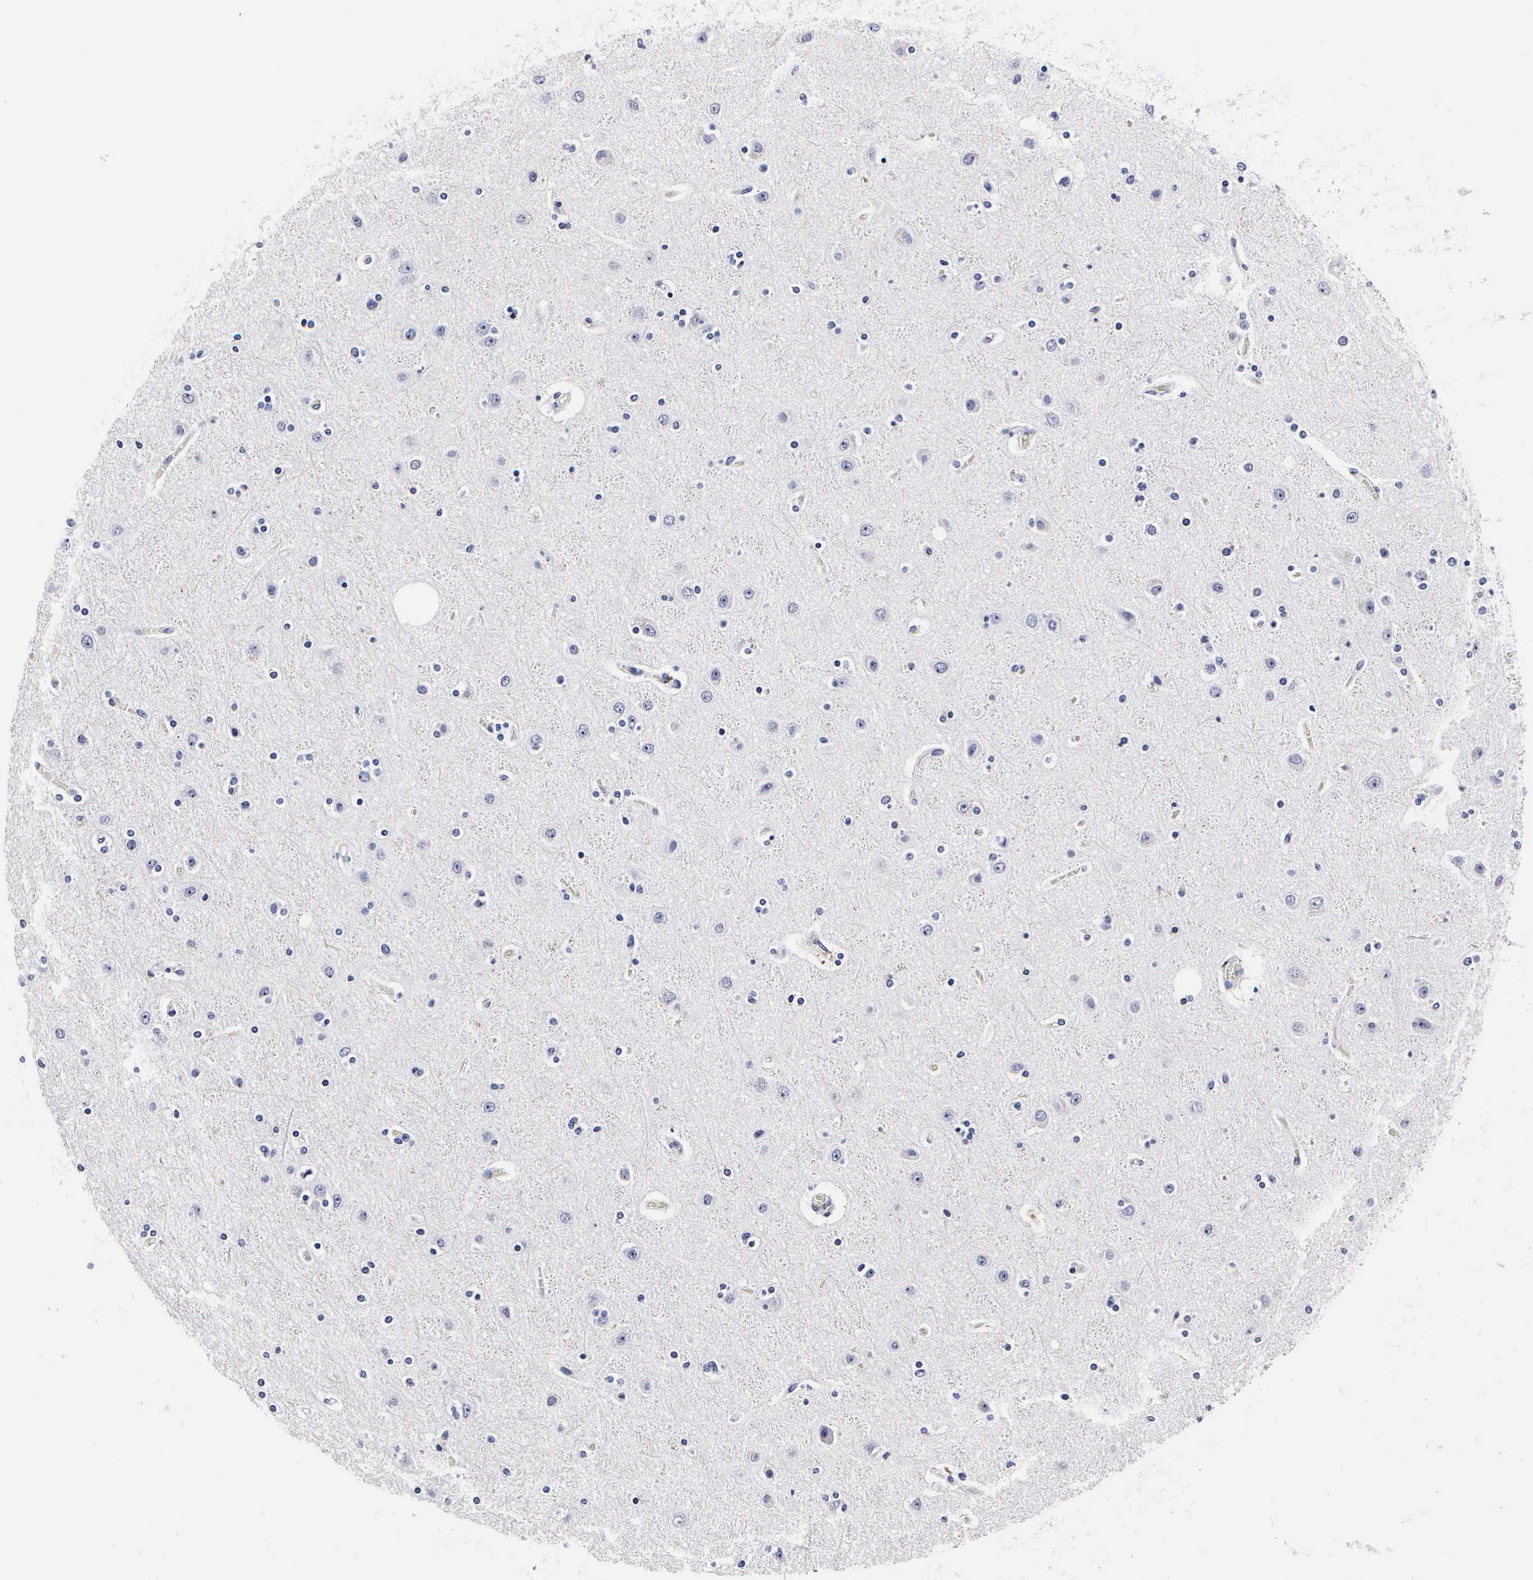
{"staining": {"intensity": "negative", "quantity": "none", "location": "none"}, "tissue": "cerebral cortex", "cell_type": "Endothelial cells", "image_type": "normal", "snomed": [{"axis": "morphology", "description": "Normal tissue, NOS"}, {"axis": "topography", "description": "Cerebral cortex"}], "caption": "The micrograph shows no staining of endothelial cells in benign cerebral cortex.", "gene": "RNASE6", "patient": {"sex": "female", "age": 54}}